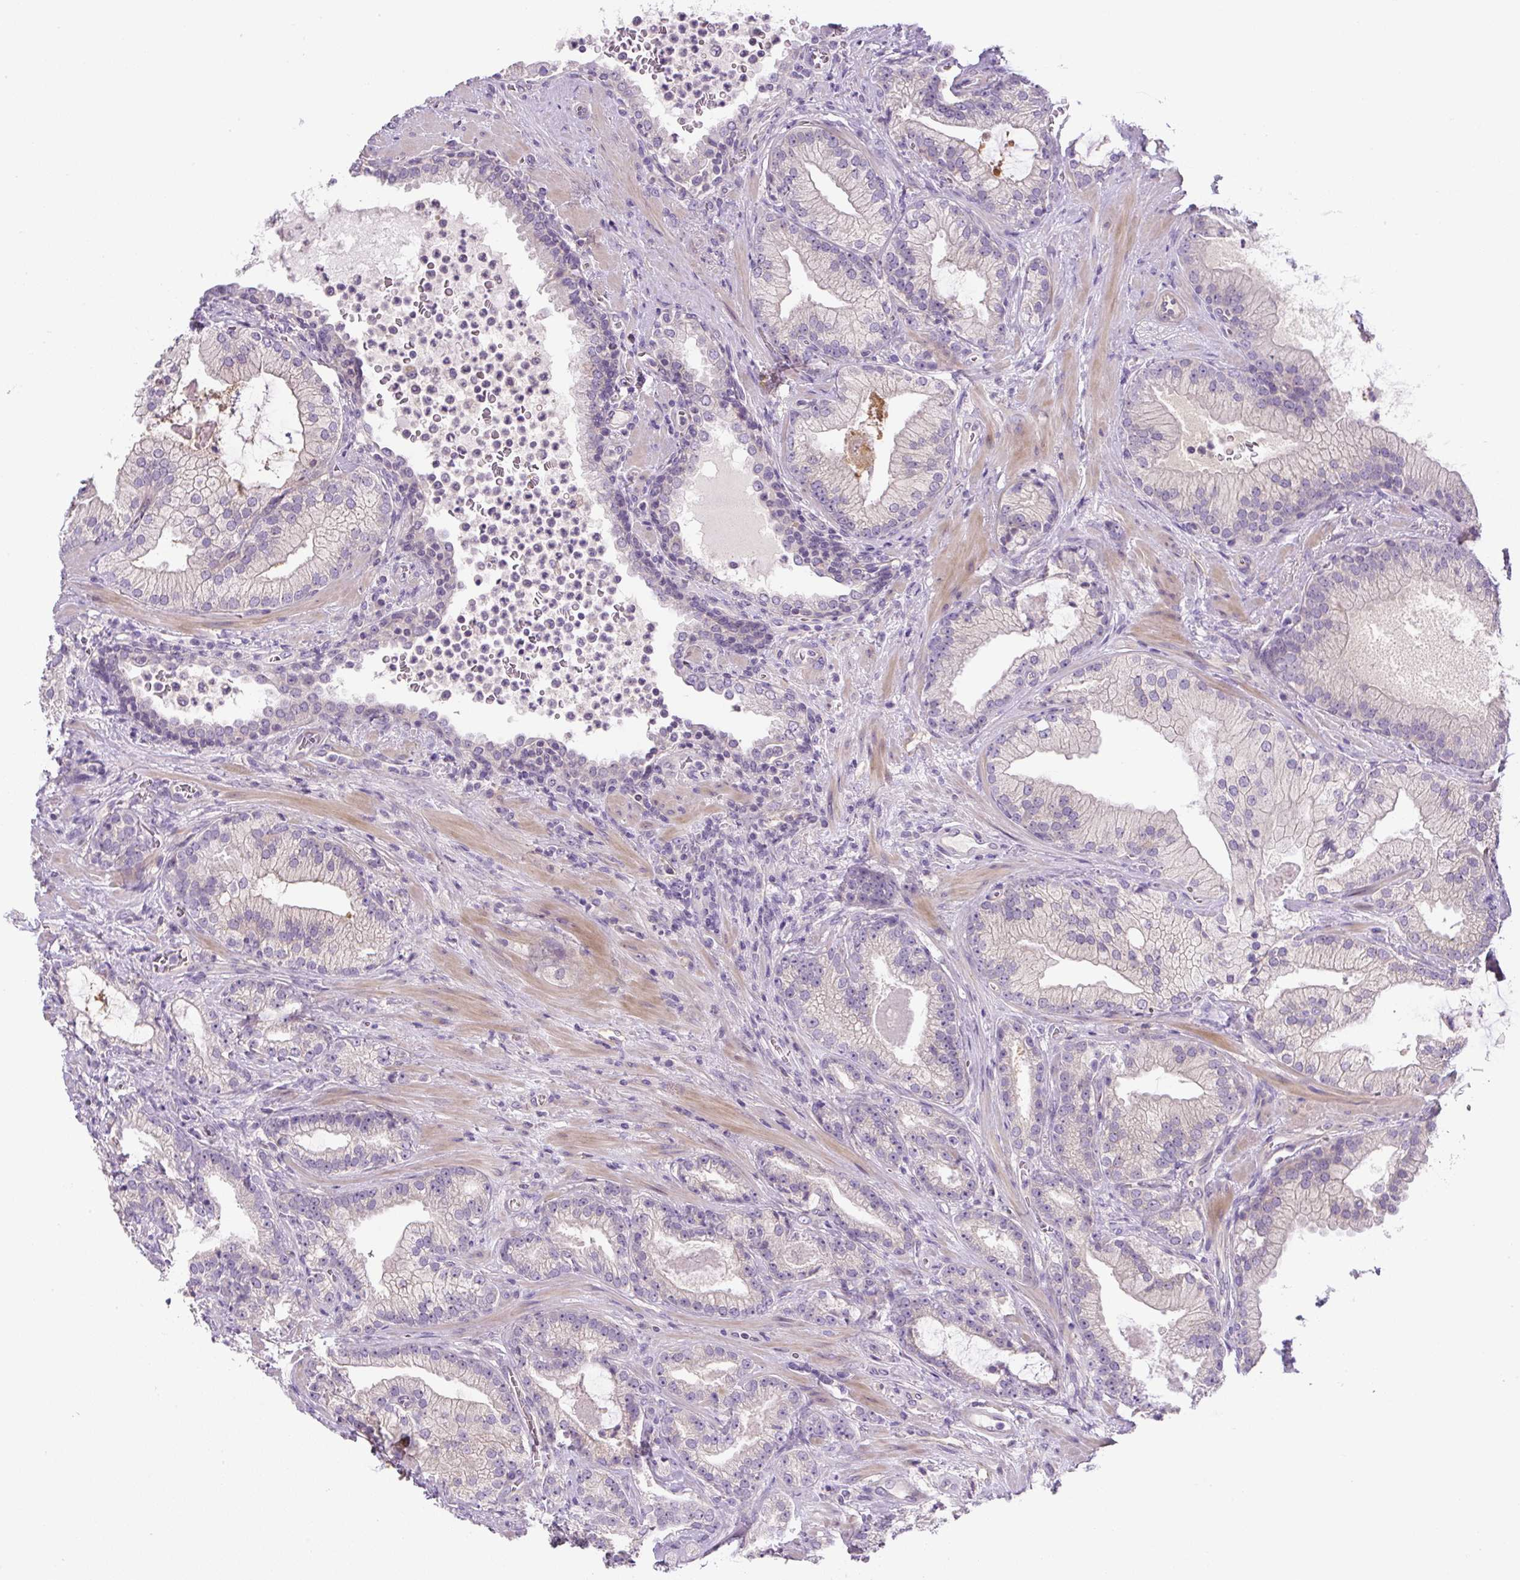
{"staining": {"intensity": "negative", "quantity": "none", "location": "none"}, "tissue": "prostate cancer", "cell_type": "Tumor cells", "image_type": "cancer", "snomed": [{"axis": "morphology", "description": "Adenocarcinoma, High grade"}, {"axis": "topography", "description": "Prostate"}], "caption": "Immunohistochemical staining of human prostate adenocarcinoma (high-grade) exhibits no significant staining in tumor cells.", "gene": "UBL3", "patient": {"sex": "male", "age": 68}}